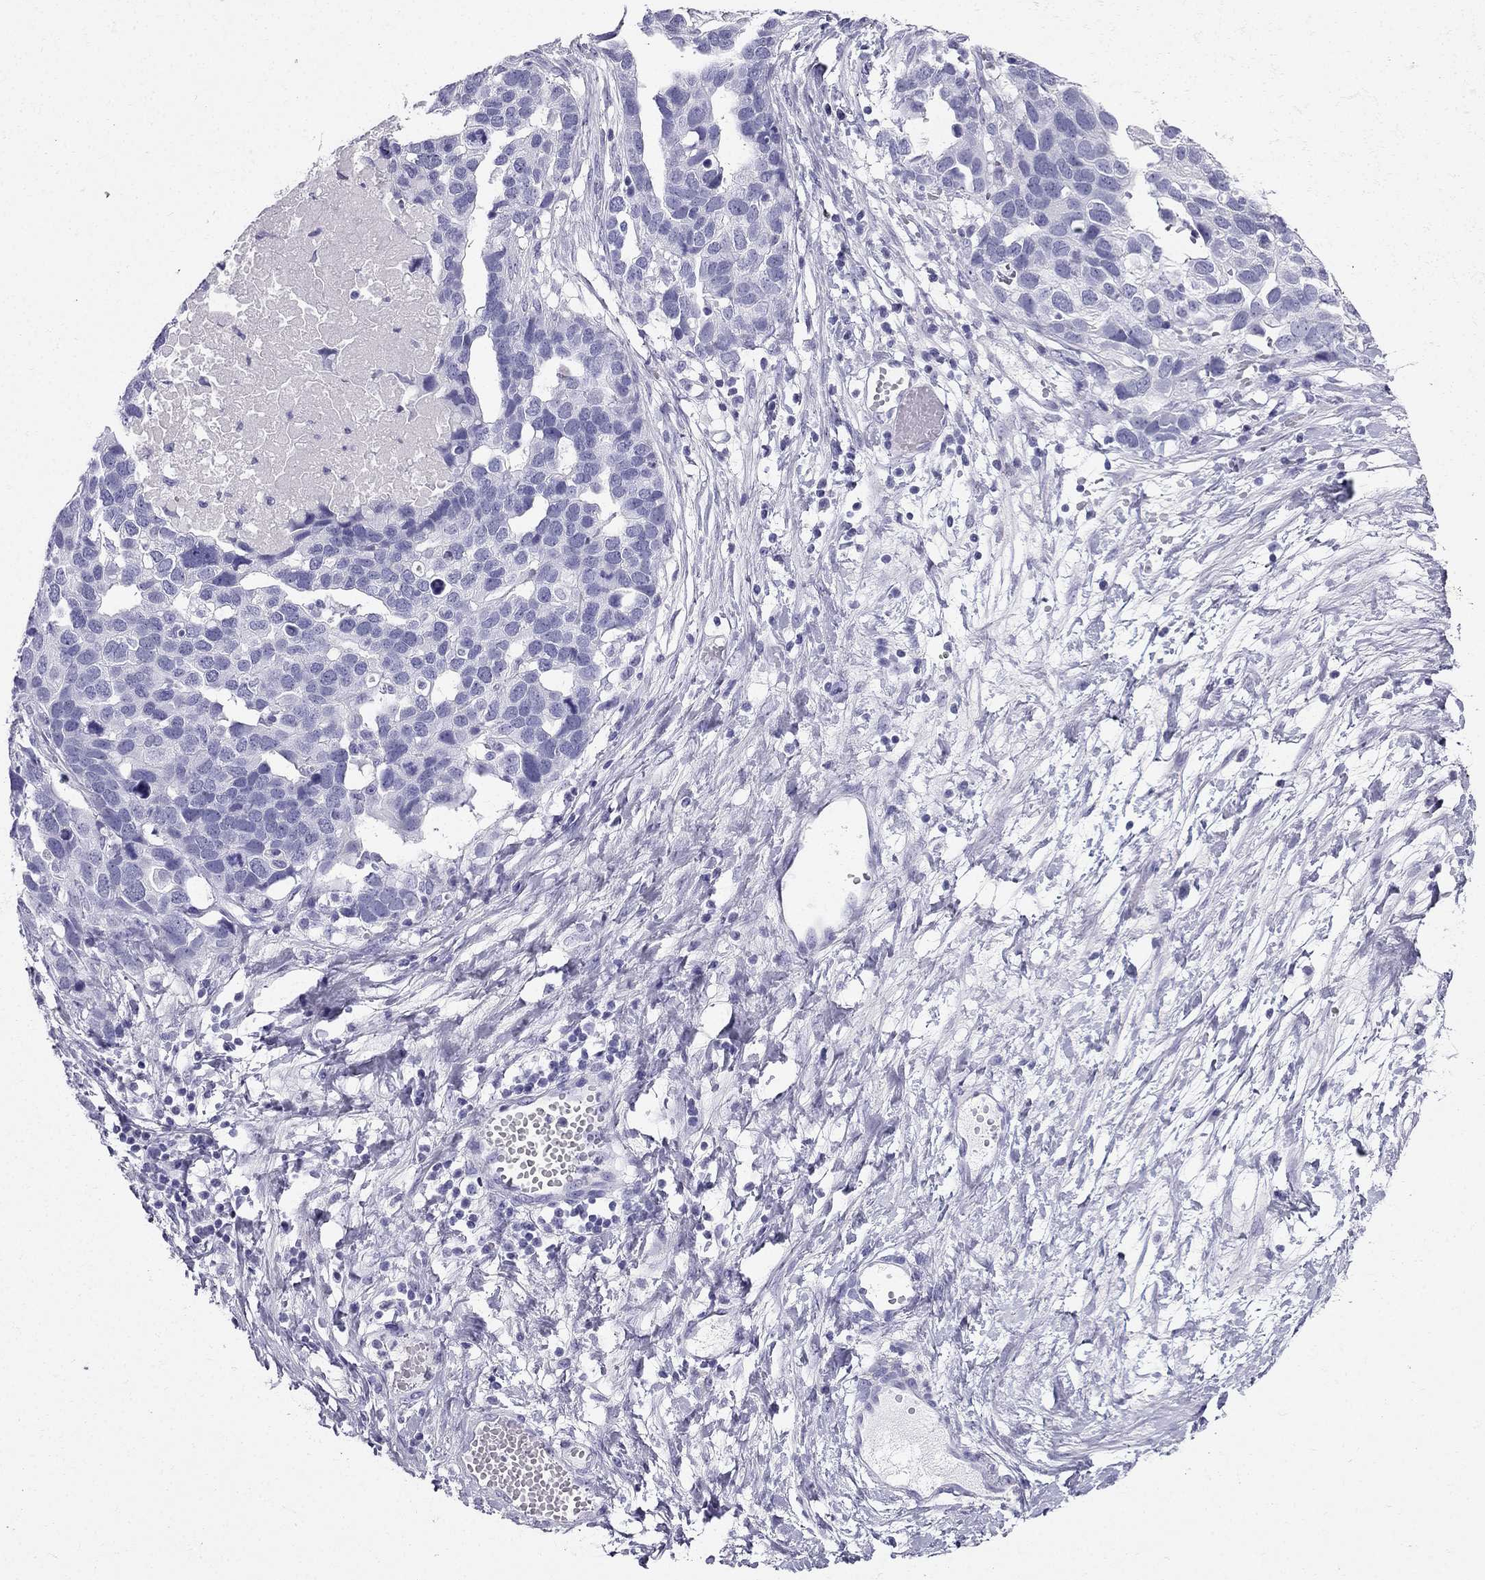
{"staining": {"intensity": "negative", "quantity": "none", "location": "none"}, "tissue": "ovarian cancer", "cell_type": "Tumor cells", "image_type": "cancer", "snomed": [{"axis": "morphology", "description": "Cystadenocarcinoma, serous, NOS"}, {"axis": "topography", "description": "Ovary"}], "caption": "Human serous cystadenocarcinoma (ovarian) stained for a protein using immunohistochemistry (IHC) shows no positivity in tumor cells.", "gene": "TFF3", "patient": {"sex": "female", "age": 54}}